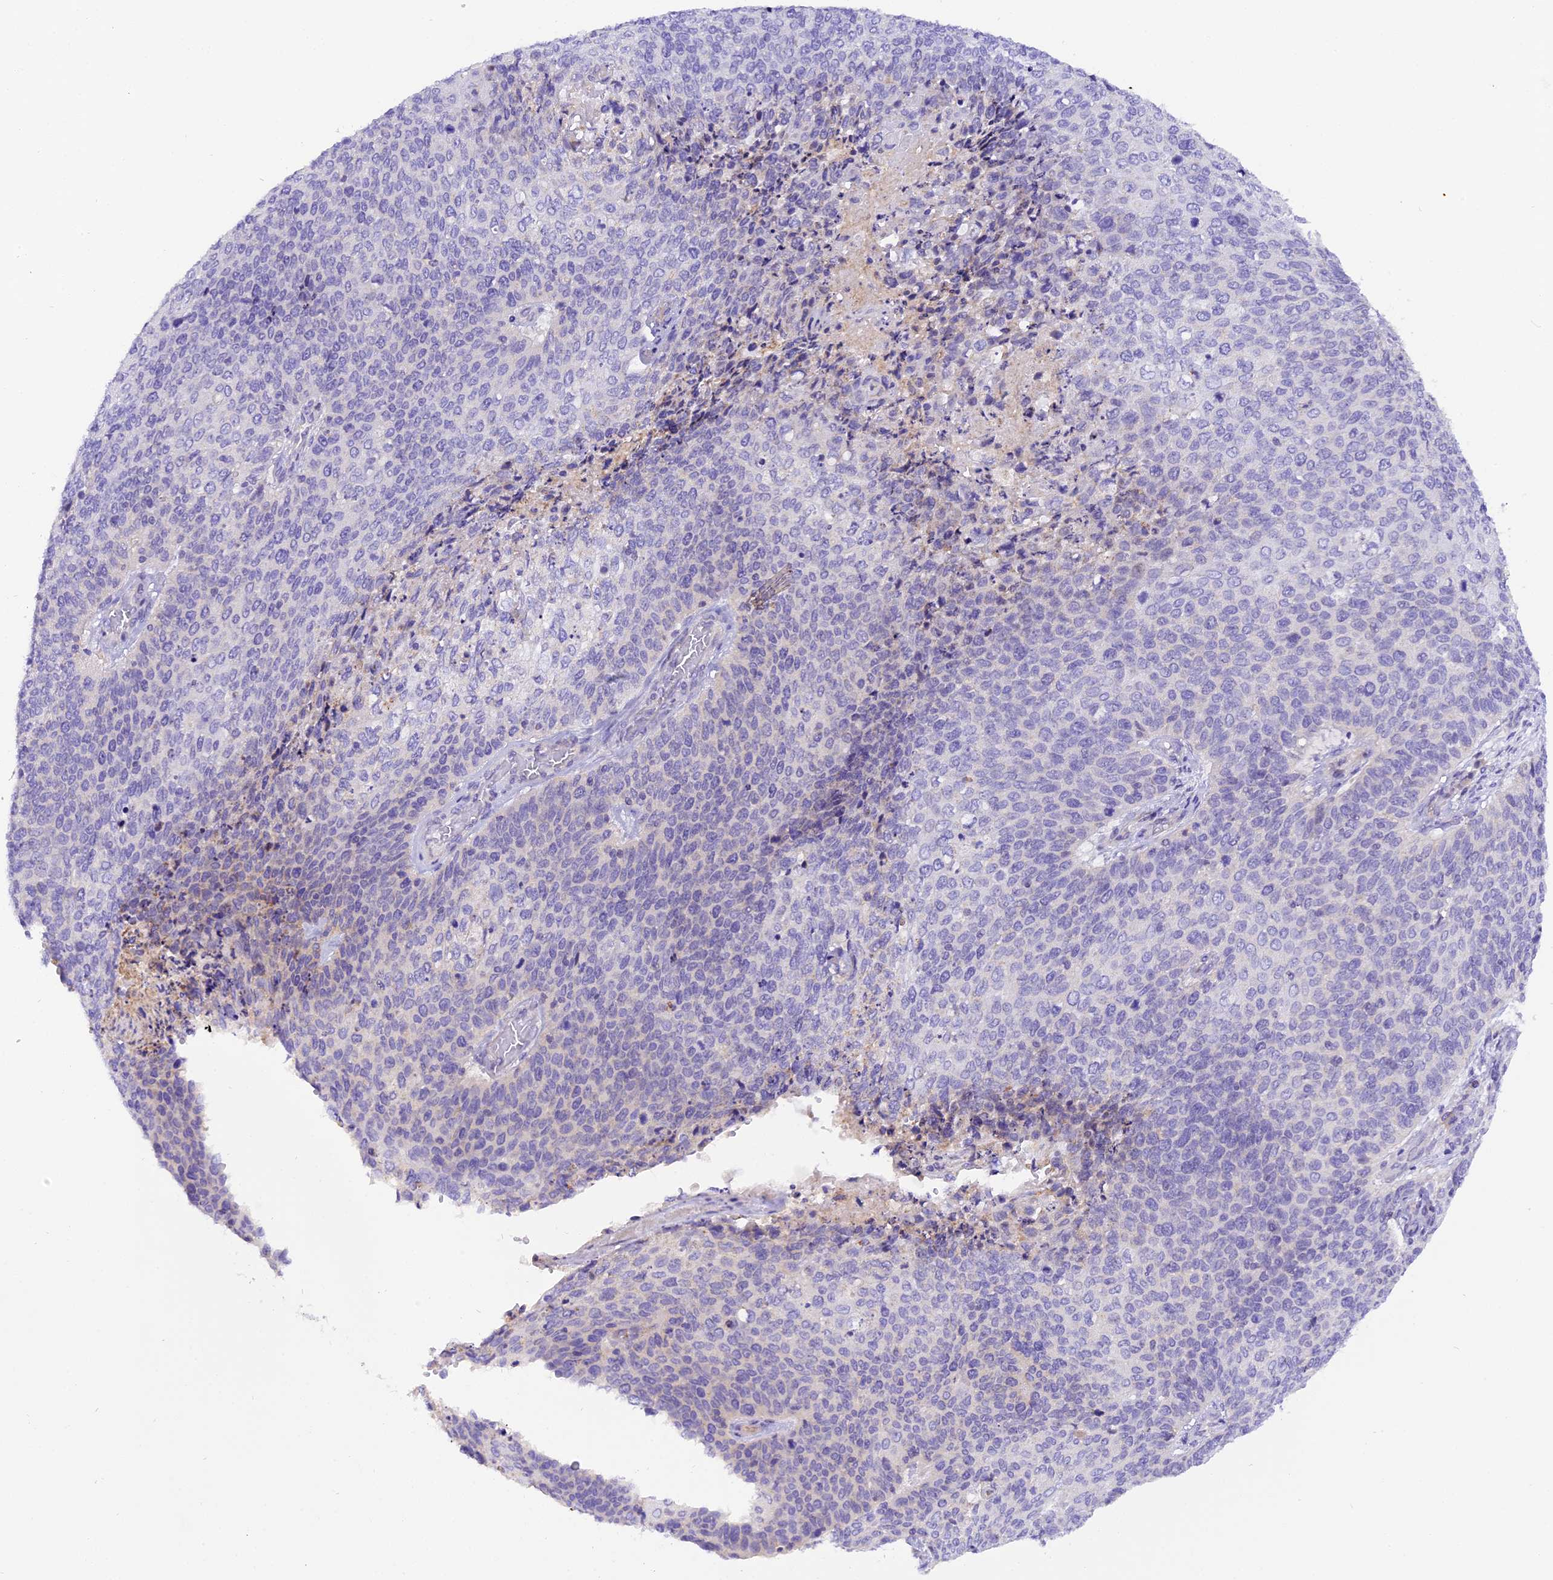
{"staining": {"intensity": "negative", "quantity": "none", "location": "none"}, "tissue": "cervical cancer", "cell_type": "Tumor cells", "image_type": "cancer", "snomed": [{"axis": "morphology", "description": "Squamous cell carcinoma, NOS"}, {"axis": "topography", "description": "Cervix"}], "caption": "A high-resolution photomicrograph shows immunohistochemistry staining of cervical cancer (squamous cell carcinoma), which reveals no significant staining in tumor cells.", "gene": "COL6A5", "patient": {"sex": "female", "age": 39}}